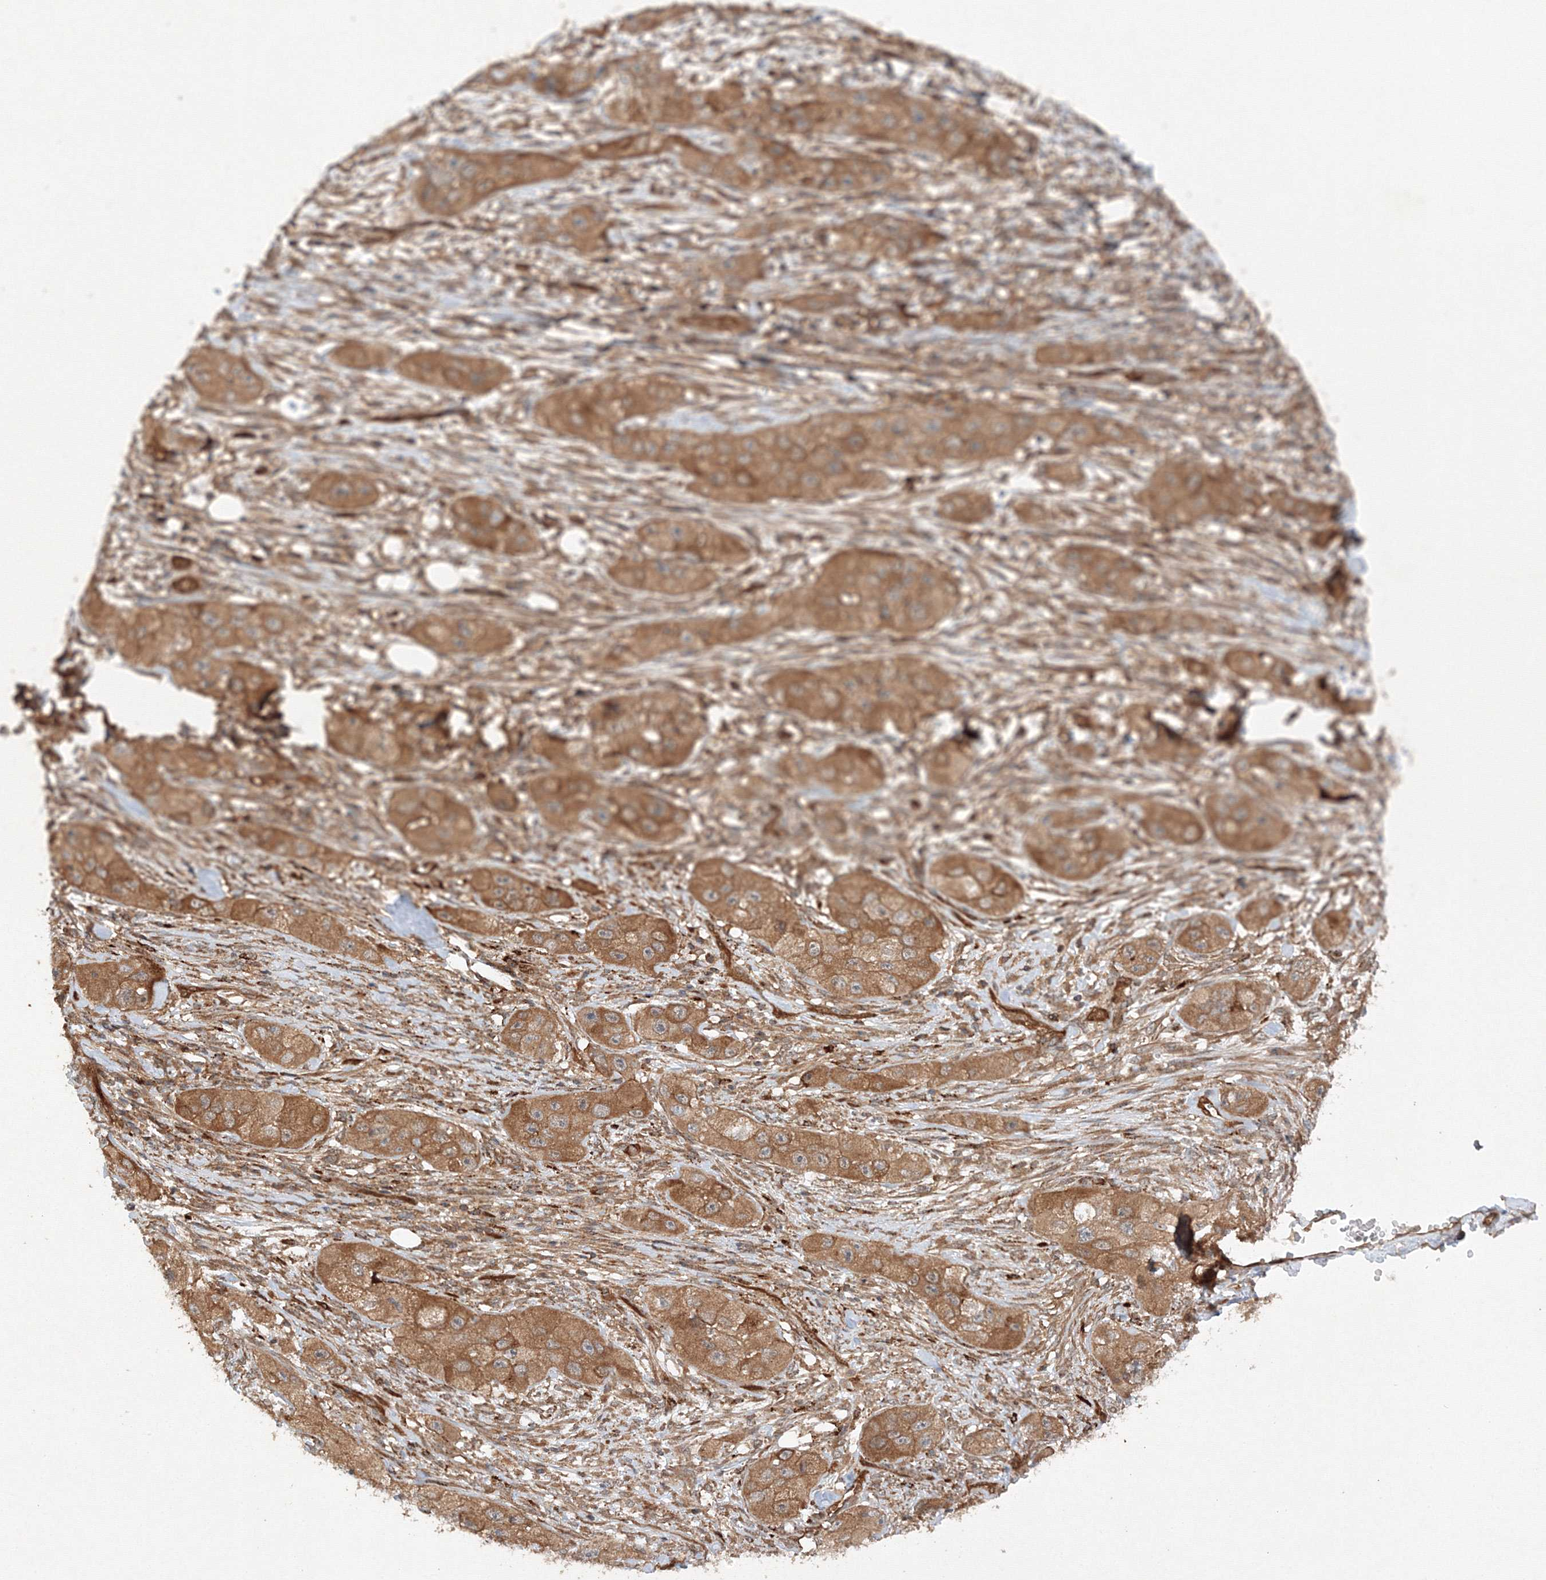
{"staining": {"intensity": "moderate", "quantity": ">75%", "location": "cytoplasmic/membranous"}, "tissue": "skin cancer", "cell_type": "Tumor cells", "image_type": "cancer", "snomed": [{"axis": "morphology", "description": "Squamous cell carcinoma, NOS"}, {"axis": "topography", "description": "Skin"}, {"axis": "topography", "description": "Subcutis"}], "caption": "Protein staining of squamous cell carcinoma (skin) tissue shows moderate cytoplasmic/membranous staining in approximately >75% of tumor cells. Nuclei are stained in blue.", "gene": "DCTD", "patient": {"sex": "male", "age": 73}}